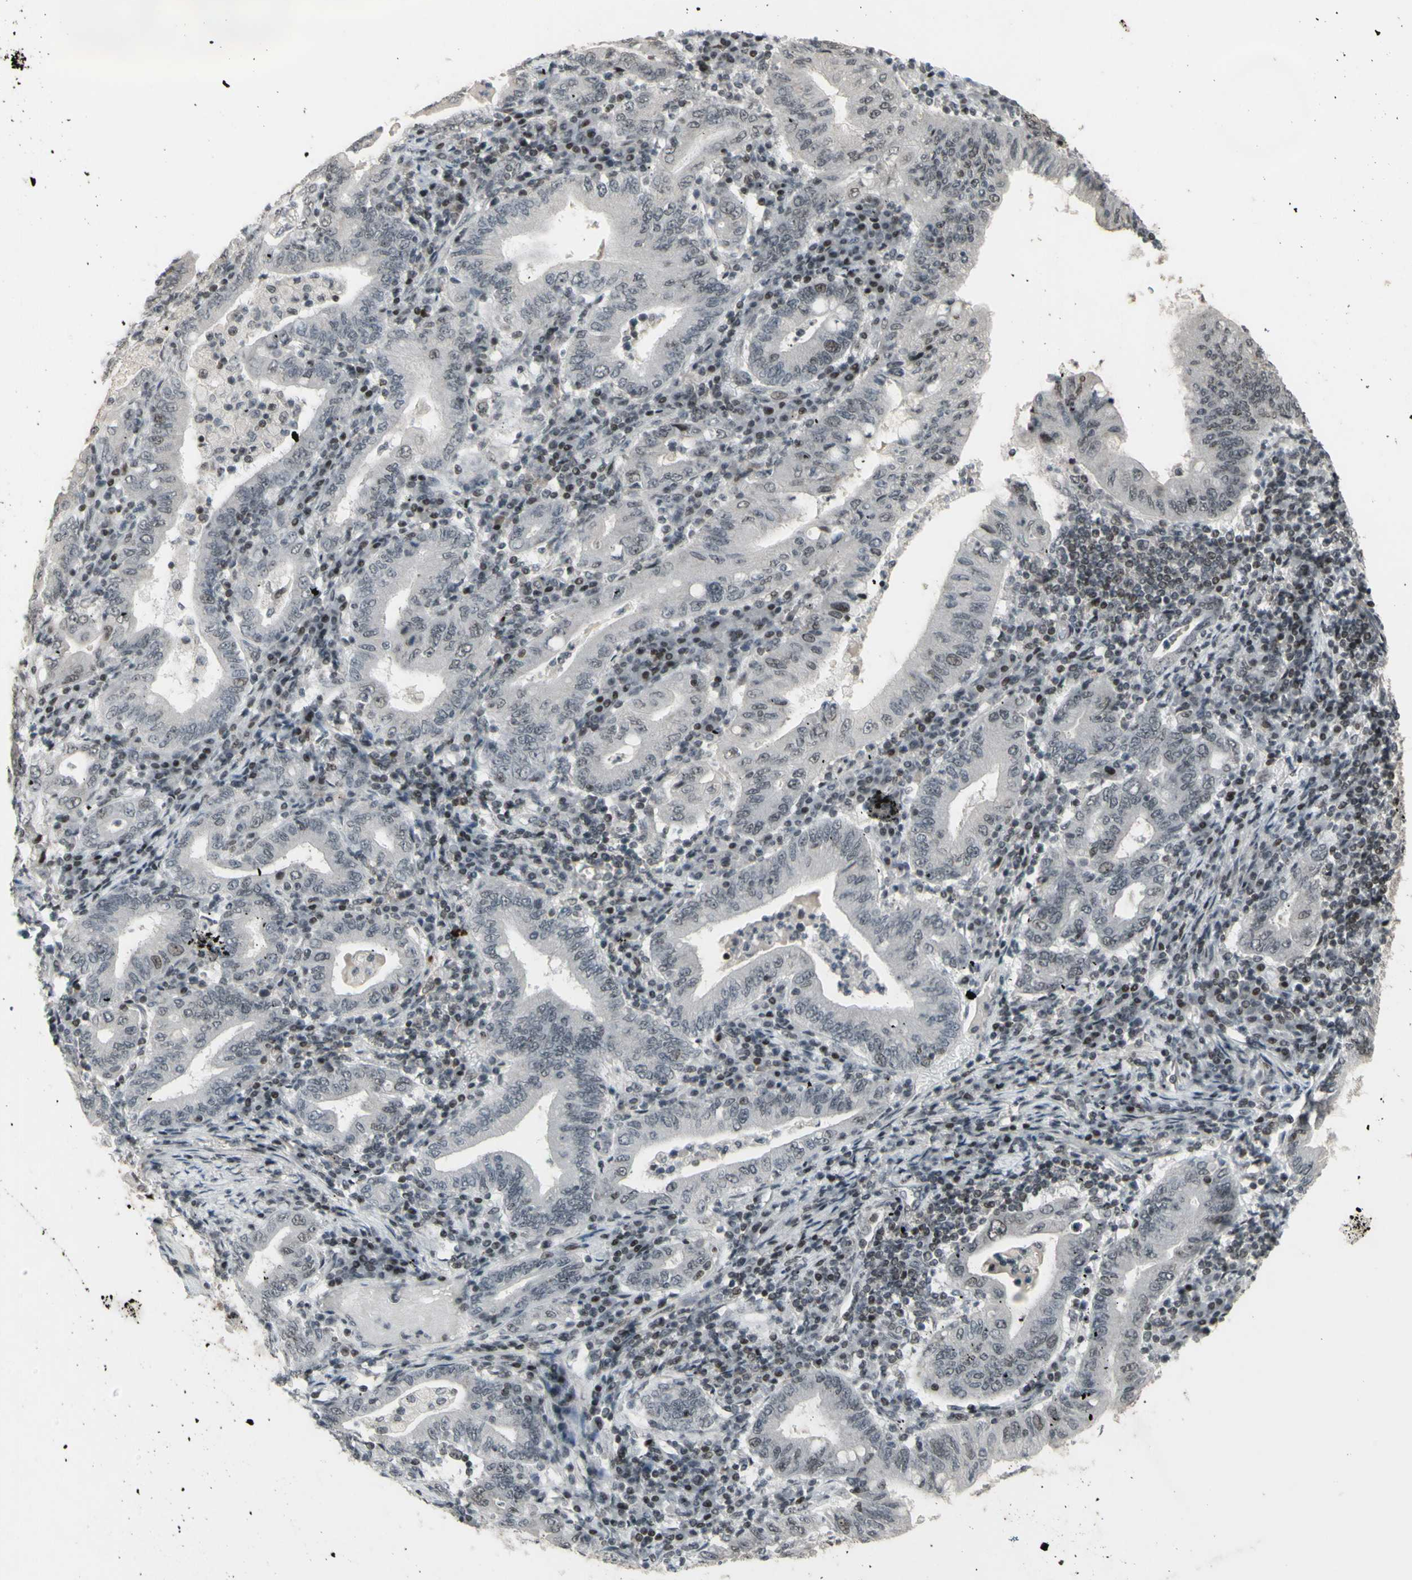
{"staining": {"intensity": "moderate", "quantity": "<25%", "location": "nuclear"}, "tissue": "stomach cancer", "cell_type": "Tumor cells", "image_type": "cancer", "snomed": [{"axis": "morphology", "description": "Normal tissue, NOS"}, {"axis": "morphology", "description": "Adenocarcinoma, NOS"}, {"axis": "topography", "description": "Esophagus"}, {"axis": "topography", "description": "Stomach, upper"}, {"axis": "topography", "description": "Peripheral nerve tissue"}], "caption": "Immunohistochemistry (IHC) of human stomach cancer reveals low levels of moderate nuclear expression in approximately <25% of tumor cells.", "gene": "SUPT6H", "patient": {"sex": "male", "age": 62}}